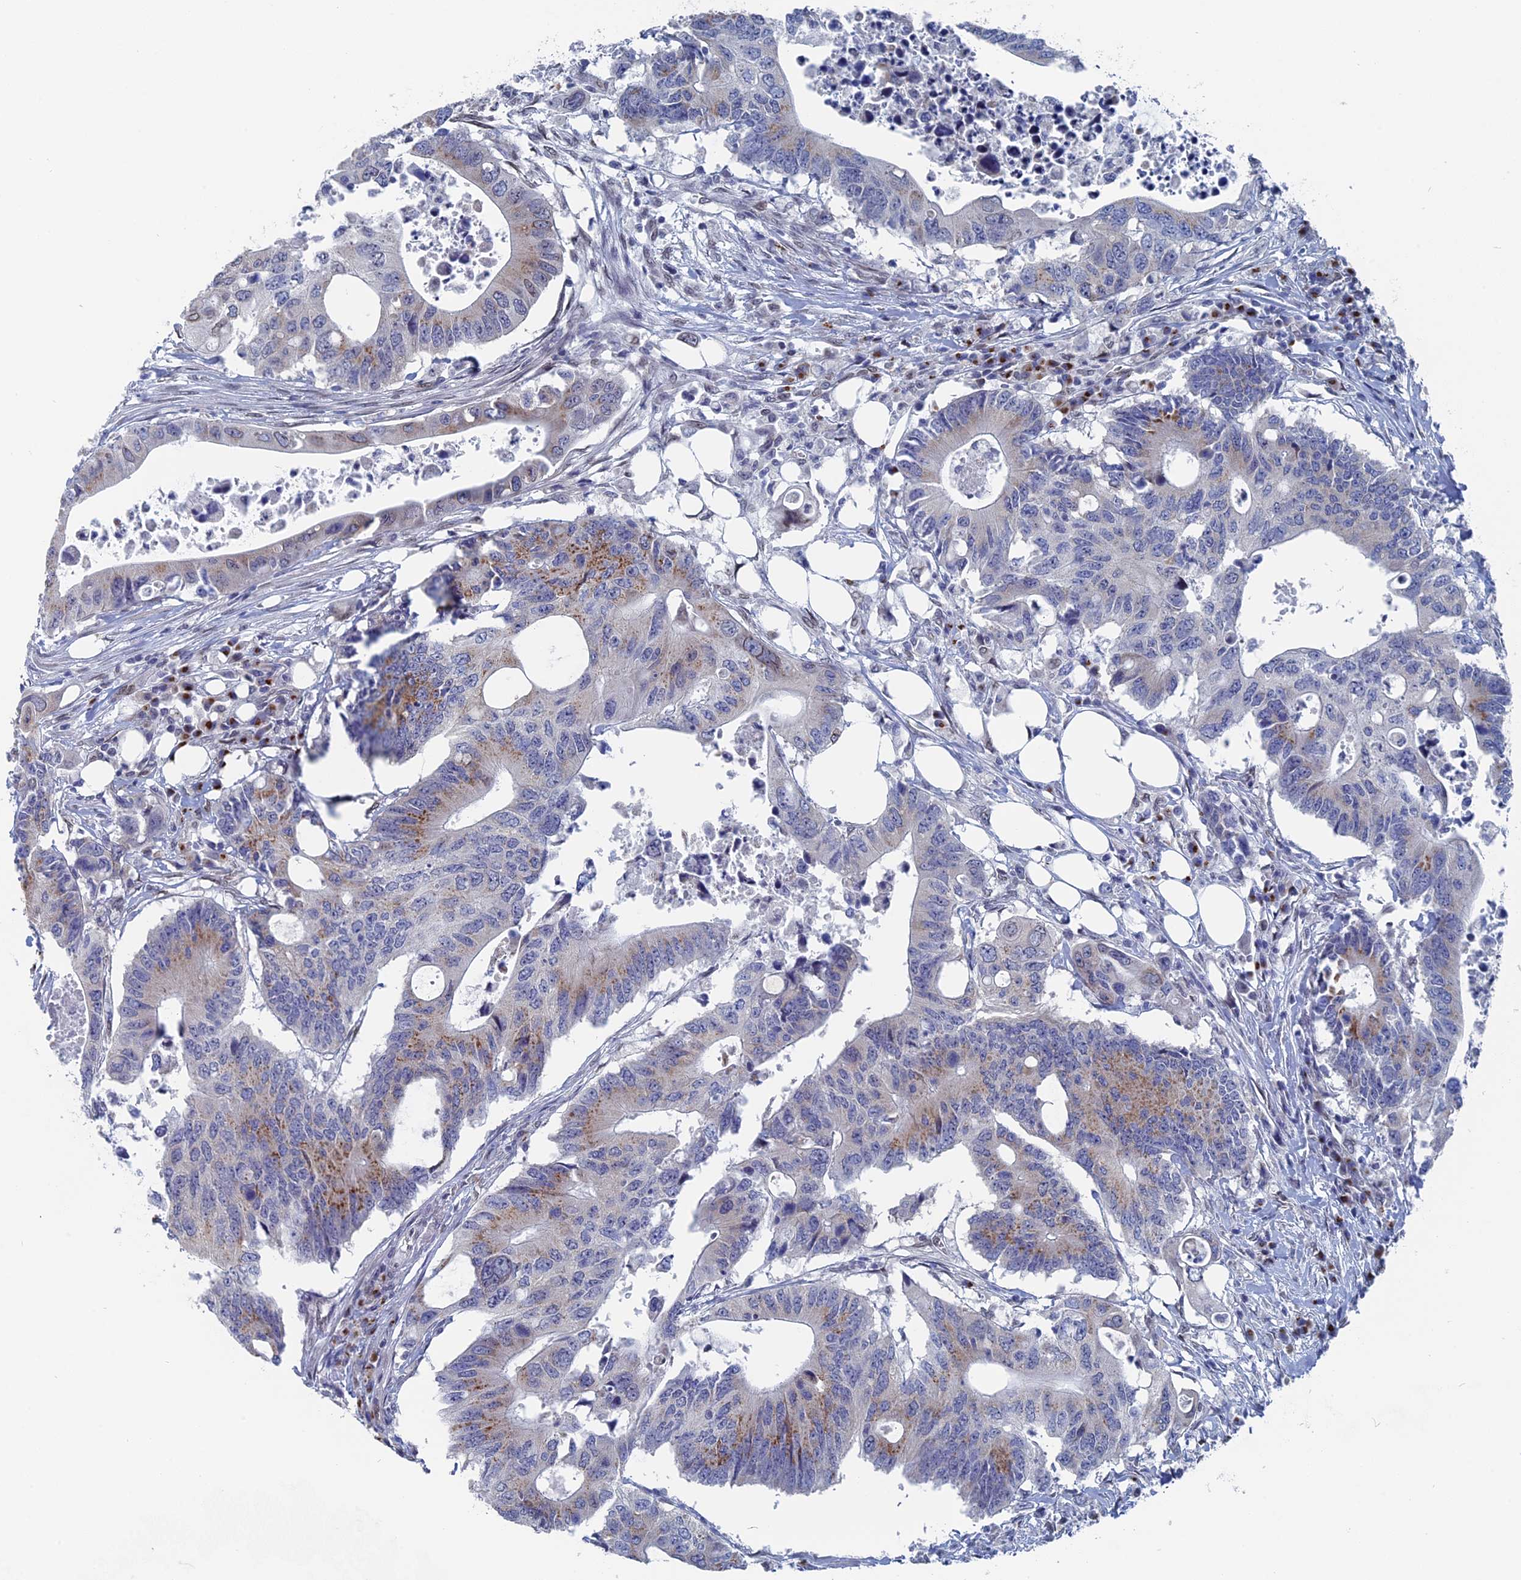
{"staining": {"intensity": "moderate", "quantity": "<25%", "location": "cytoplasmic/membranous"}, "tissue": "colorectal cancer", "cell_type": "Tumor cells", "image_type": "cancer", "snomed": [{"axis": "morphology", "description": "Adenocarcinoma, NOS"}, {"axis": "topography", "description": "Colon"}], "caption": "Immunohistochemical staining of human adenocarcinoma (colorectal) exhibits moderate cytoplasmic/membranous protein expression in approximately <25% of tumor cells.", "gene": "MTRF1", "patient": {"sex": "male", "age": 71}}